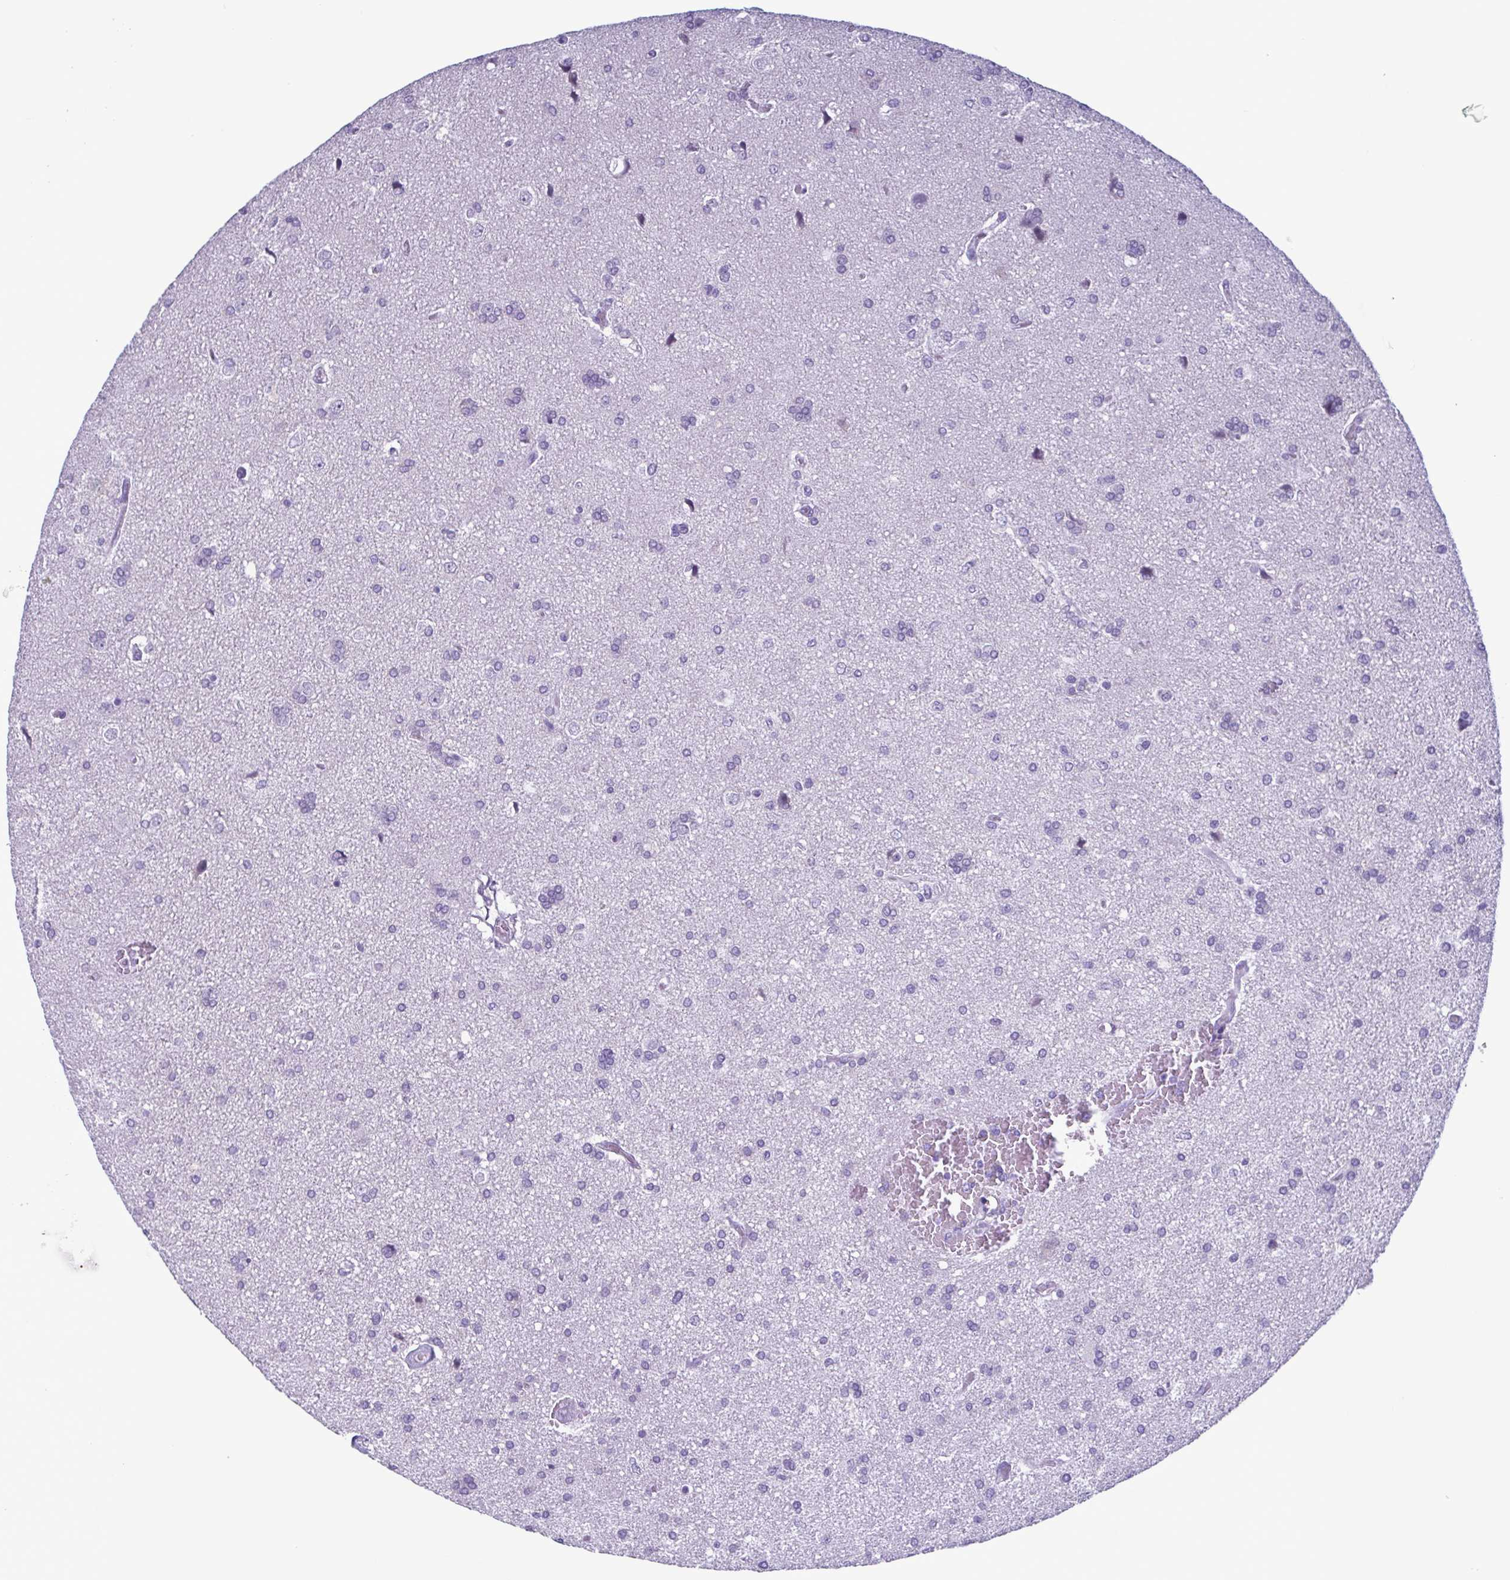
{"staining": {"intensity": "negative", "quantity": "none", "location": "none"}, "tissue": "glioma", "cell_type": "Tumor cells", "image_type": "cancer", "snomed": [{"axis": "morphology", "description": "Glioma, malignant, High grade"}, {"axis": "topography", "description": "Brain"}], "caption": "Tumor cells show no significant protein staining in malignant glioma (high-grade).", "gene": "INAFM1", "patient": {"sex": "male", "age": 68}}